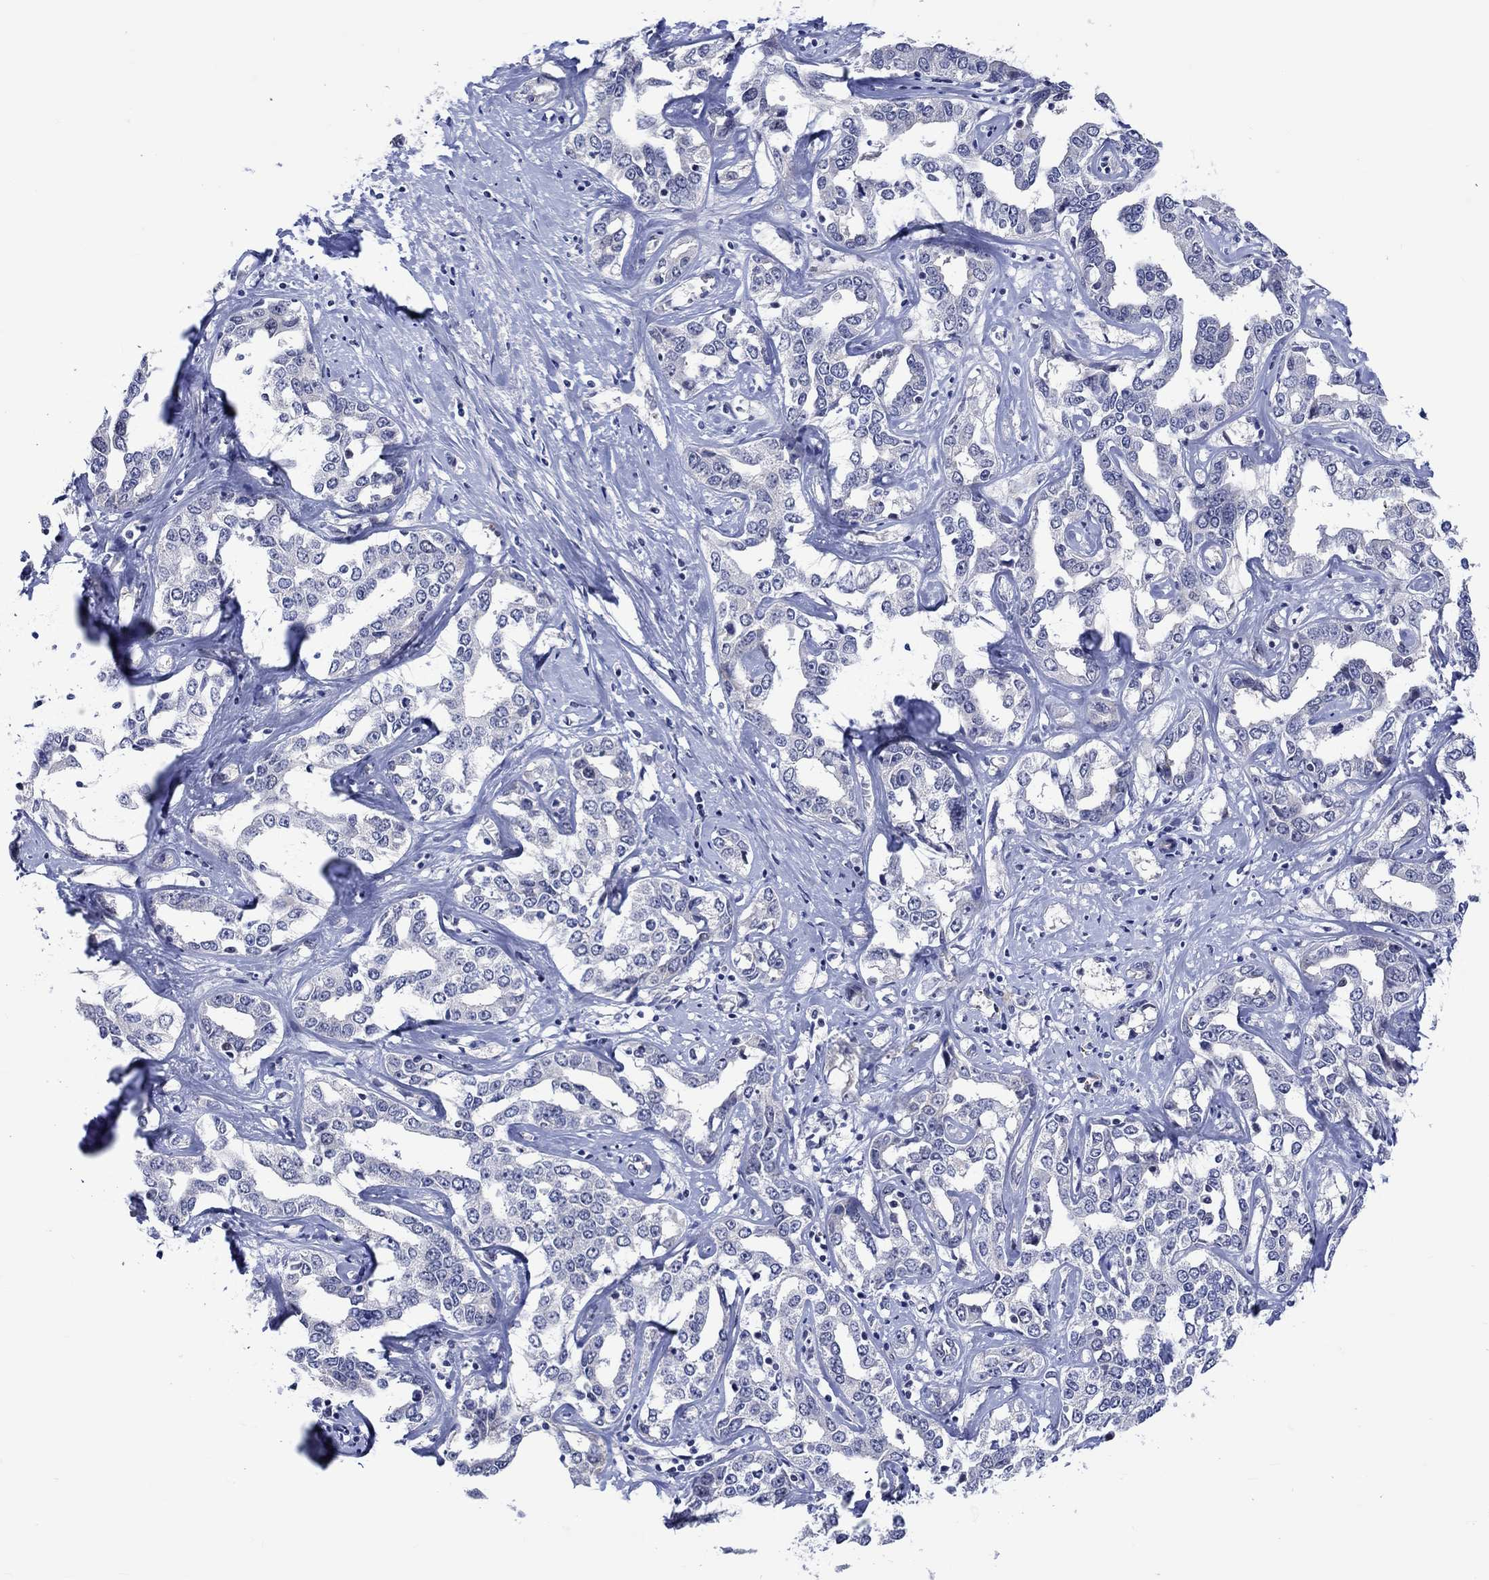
{"staining": {"intensity": "negative", "quantity": "none", "location": "none"}, "tissue": "liver cancer", "cell_type": "Tumor cells", "image_type": "cancer", "snomed": [{"axis": "morphology", "description": "Cholangiocarcinoma"}, {"axis": "topography", "description": "Liver"}], "caption": "High magnification brightfield microscopy of cholangiocarcinoma (liver) stained with DAB (brown) and counterstained with hematoxylin (blue): tumor cells show no significant positivity.", "gene": "E2F8", "patient": {"sex": "male", "age": 59}}